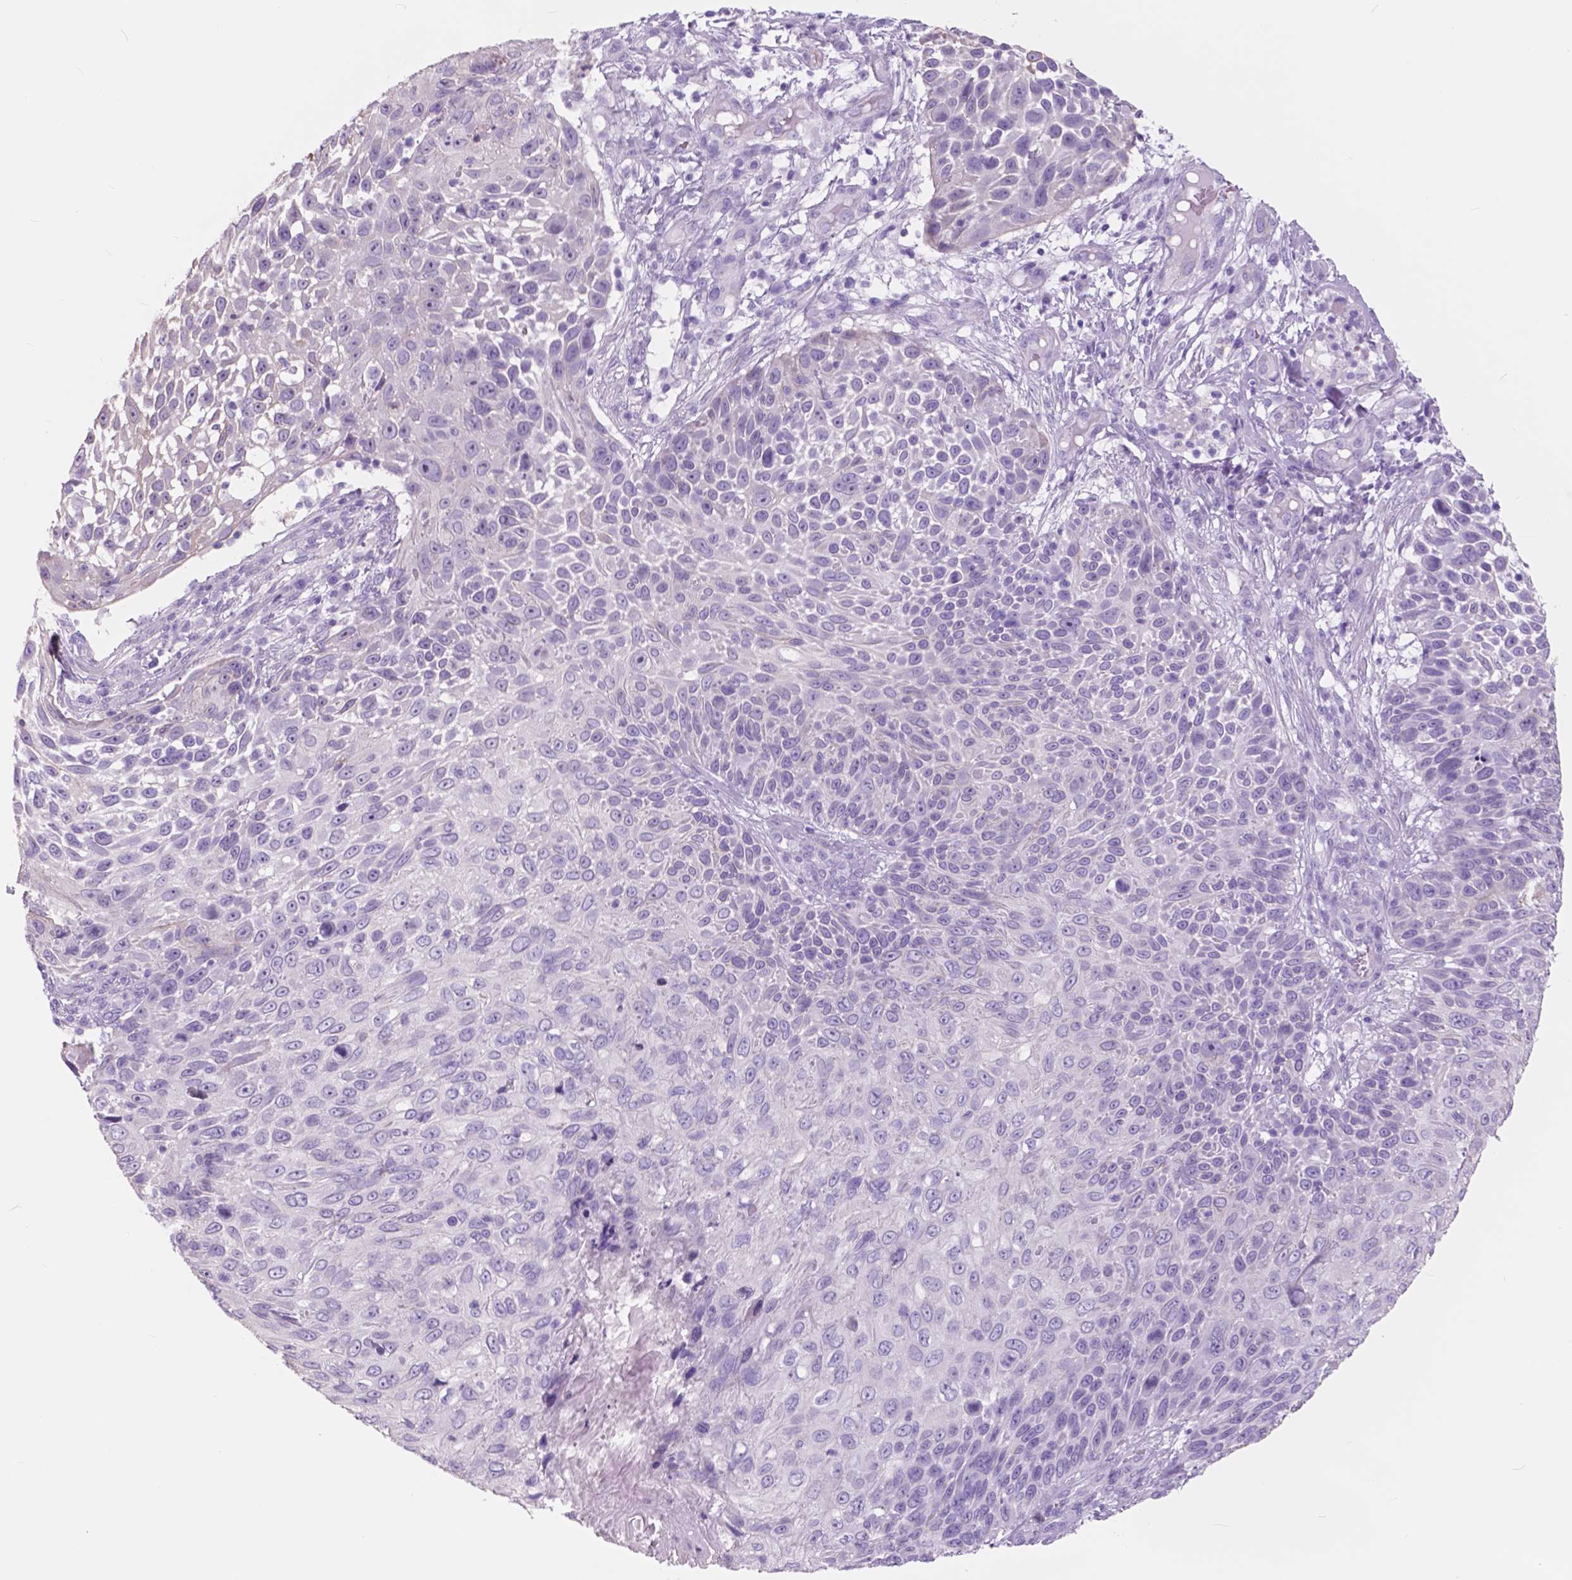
{"staining": {"intensity": "negative", "quantity": "none", "location": "none"}, "tissue": "skin cancer", "cell_type": "Tumor cells", "image_type": "cancer", "snomed": [{"axis": "morphology", "description": "Squamous cell carcinoma, NOS"}, {"axis": "topography", "description": "Skin"}], "caption": "Tumor cells are negative for protein expression in human skin cancer.", "gene": "FXYD2", "patient": {"sex": "male", "age": 92}}